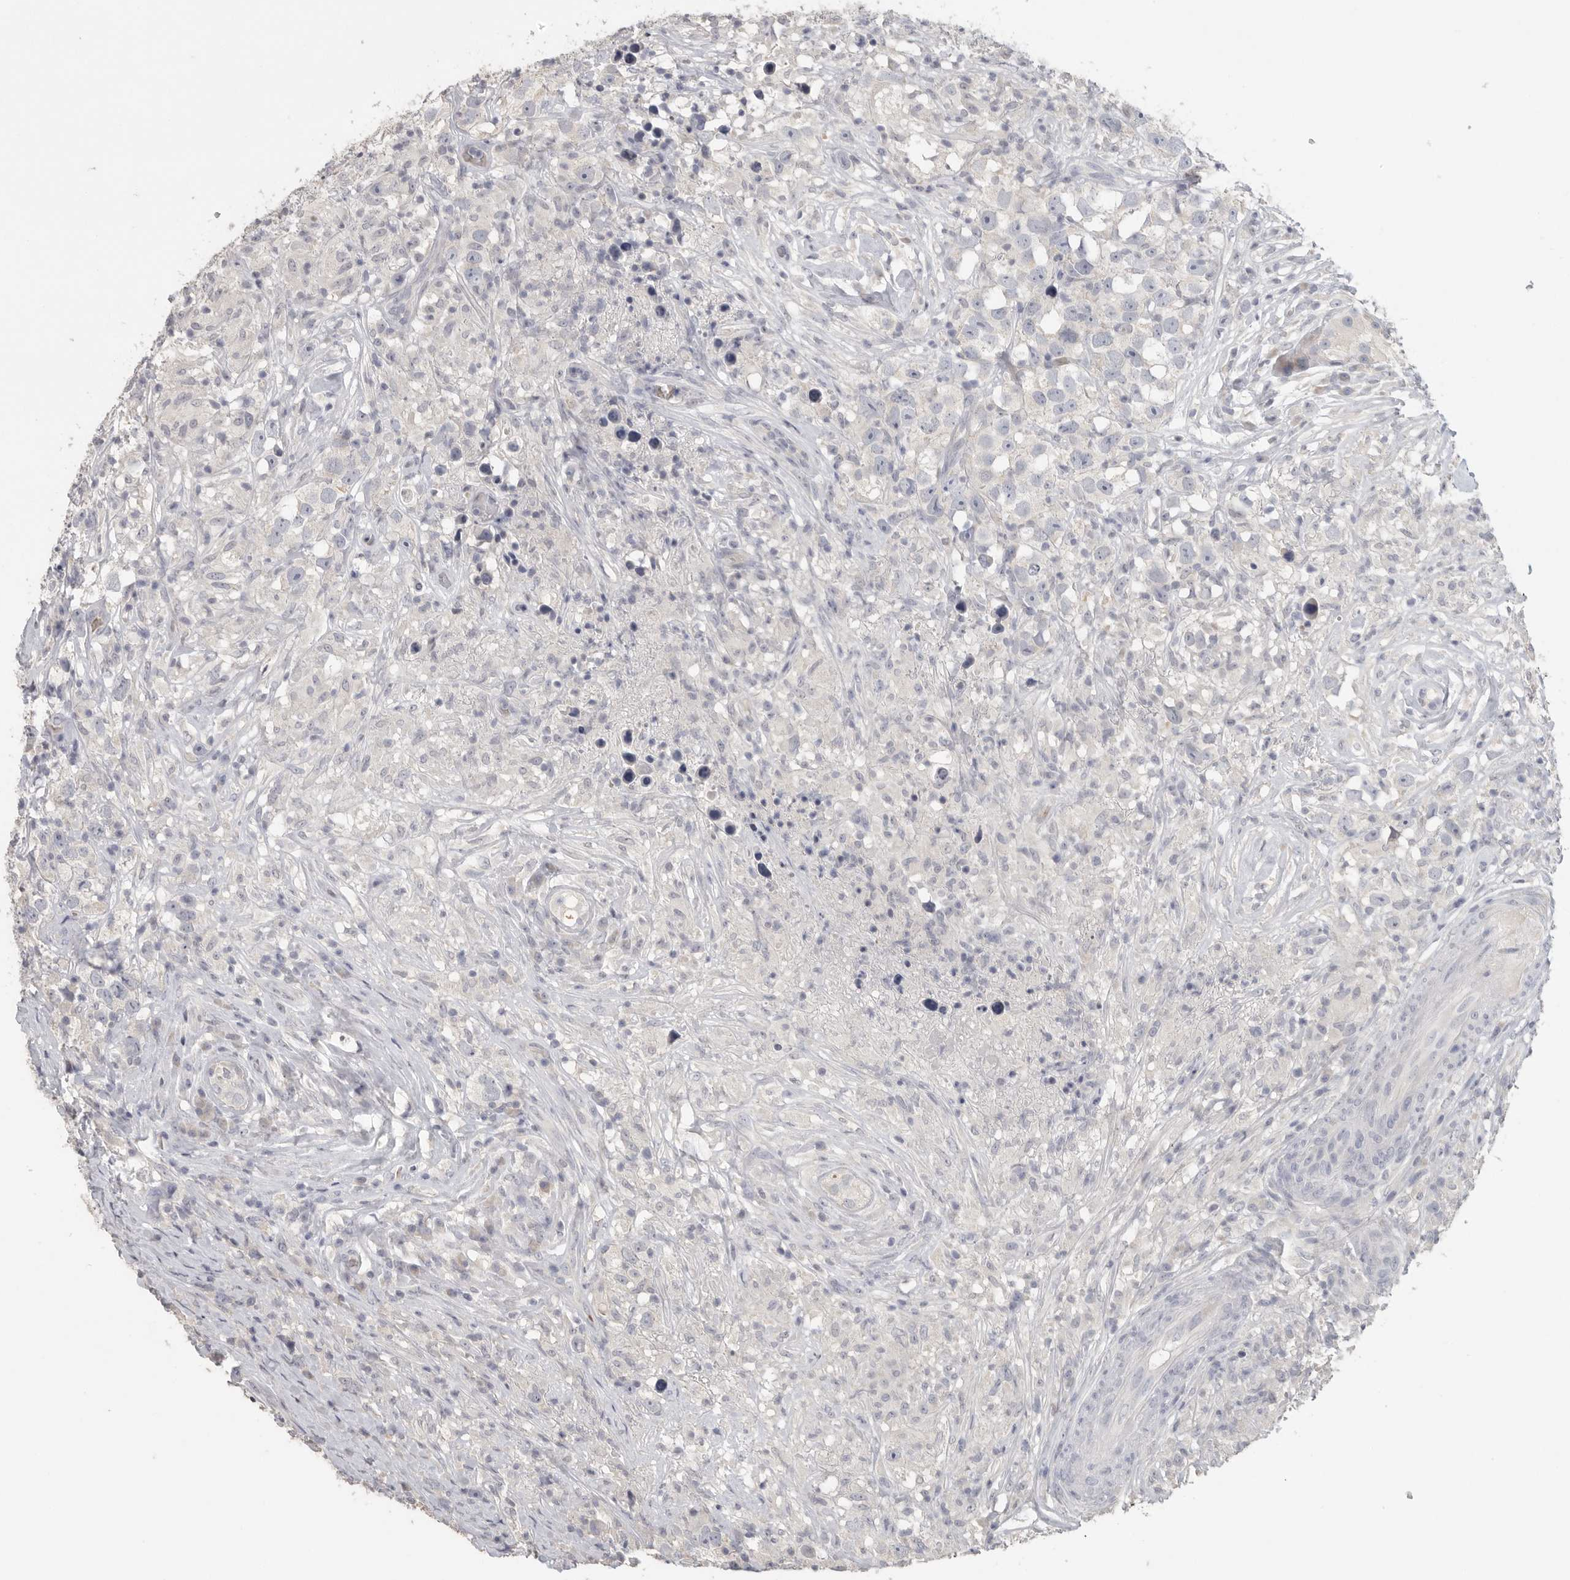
{"staining": {"intensity": "negative", "quantity": "none", "location": "none"}, "tissue": "testis cancer", "cell_type": "Tumor cells", "image_type": "cancer", "snomed": [{"axis": "morphology", "description": "Seminoma, NOS"}, {"axis": "topography", "description": "Testis"}], "caption": "Protein analysis of seminoma (testis) shows no significant staining in tumor cells.", "gene": "DNAJC11", "patient": {"sex": "male", "age": 49}}